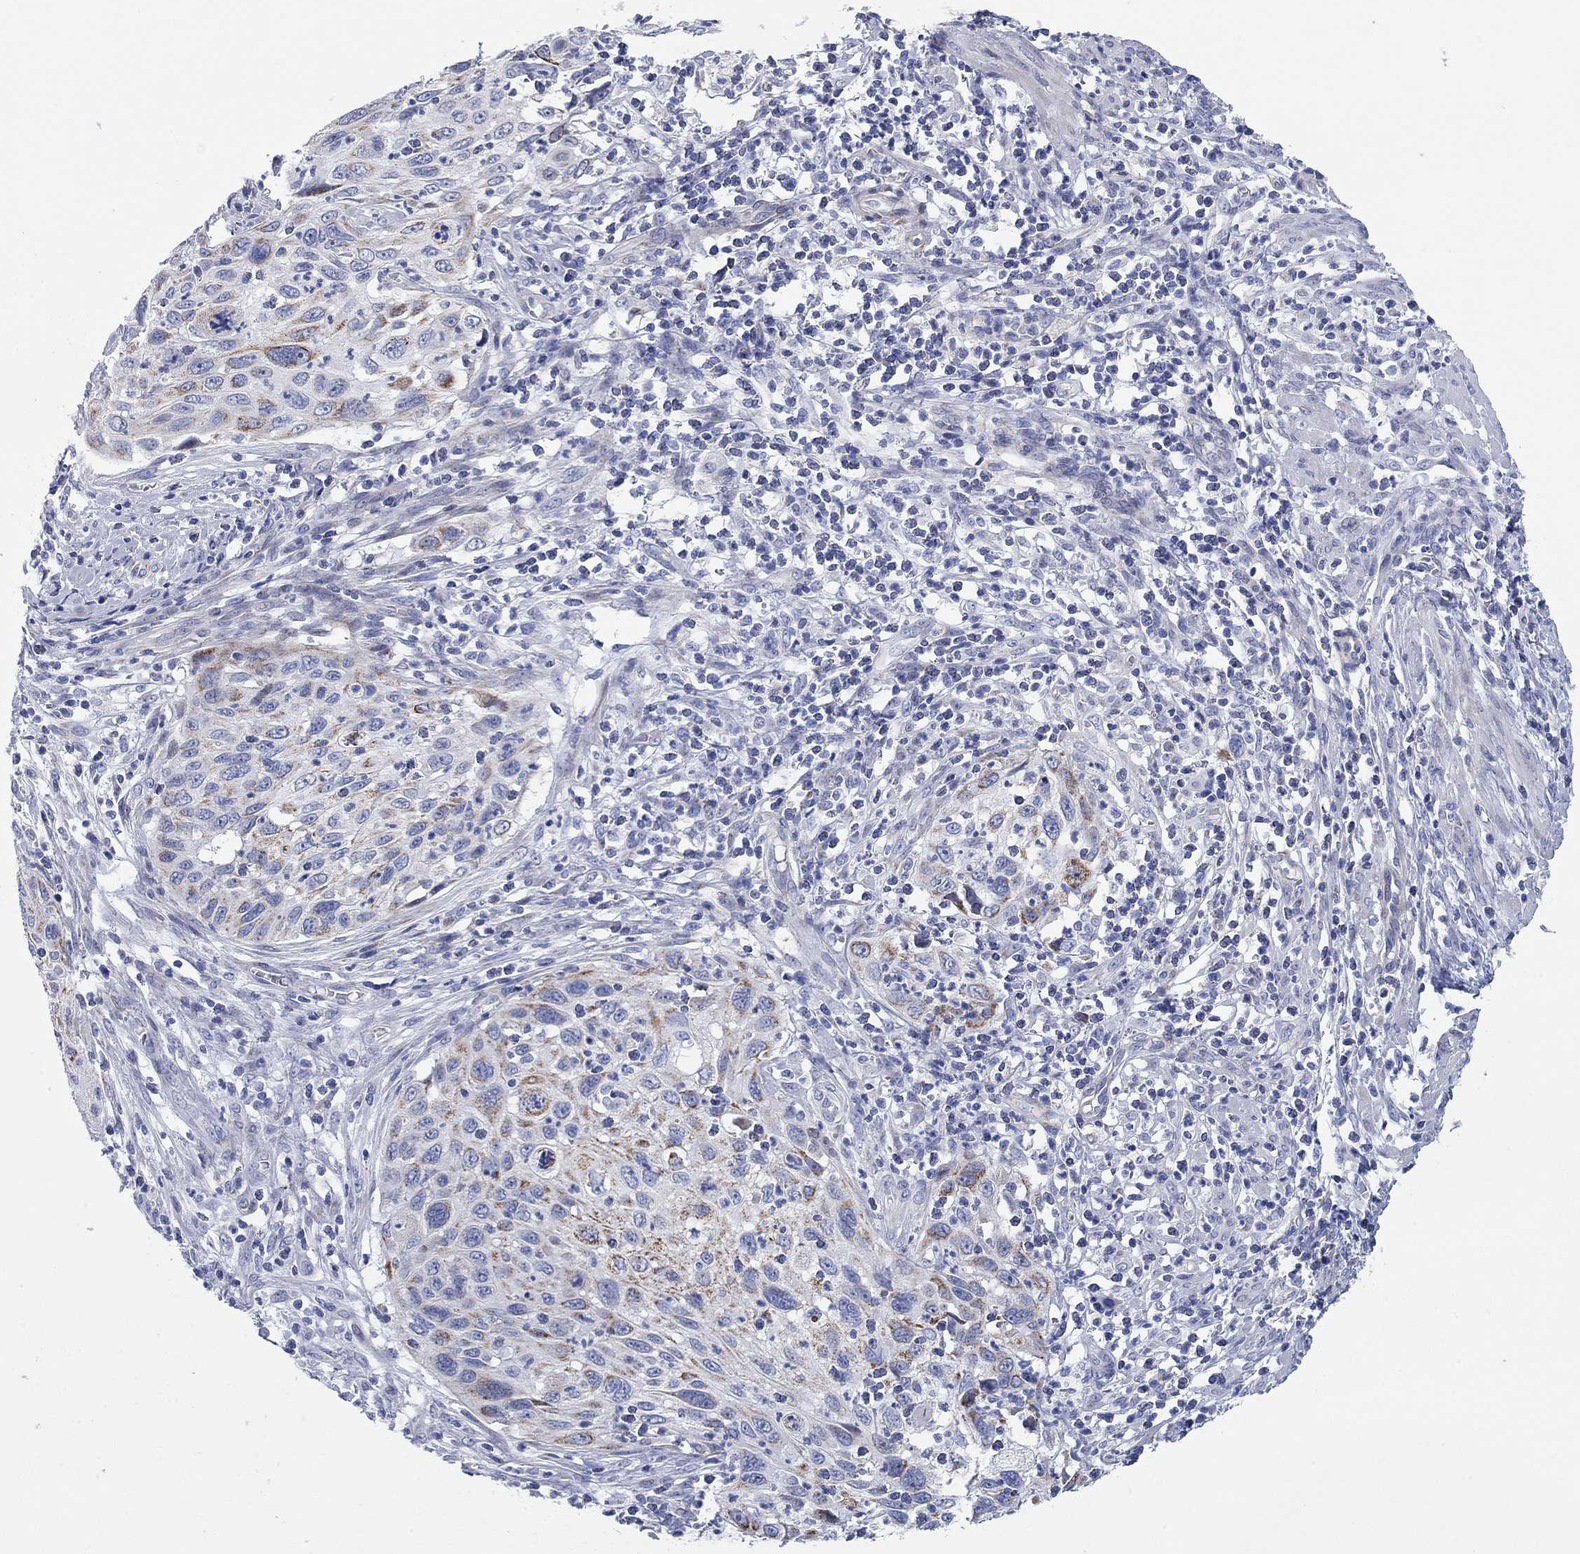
{"staining": {"intensity": "strong", "quantity": "25%-75%", "location": "cytoplasmic/membranous"}, "tissue": "cervical cancer", "cell_type": "Tumor cells", "image_type": "cancer", "snomed": [{"axis": "morphology", "description": "Squamous cell carcinoma, NOS"}, {"axis": "topography", "description": "Cervix"}], "caption": "Cervical squamous cell carcinoma tissue displays strong cytoplasmic/membranous staining in approximately 25%-75% of tumor cells, visualized by immunohistochemistry. The staining is performed using DAB (3,3'-diaminobenzidine) brown chromogen to label protein expression. The nuclei are counter-stained blue using hematoxylin.", "gene": "CHI3L2", "patient": {"sex": "female", "age": 70}}